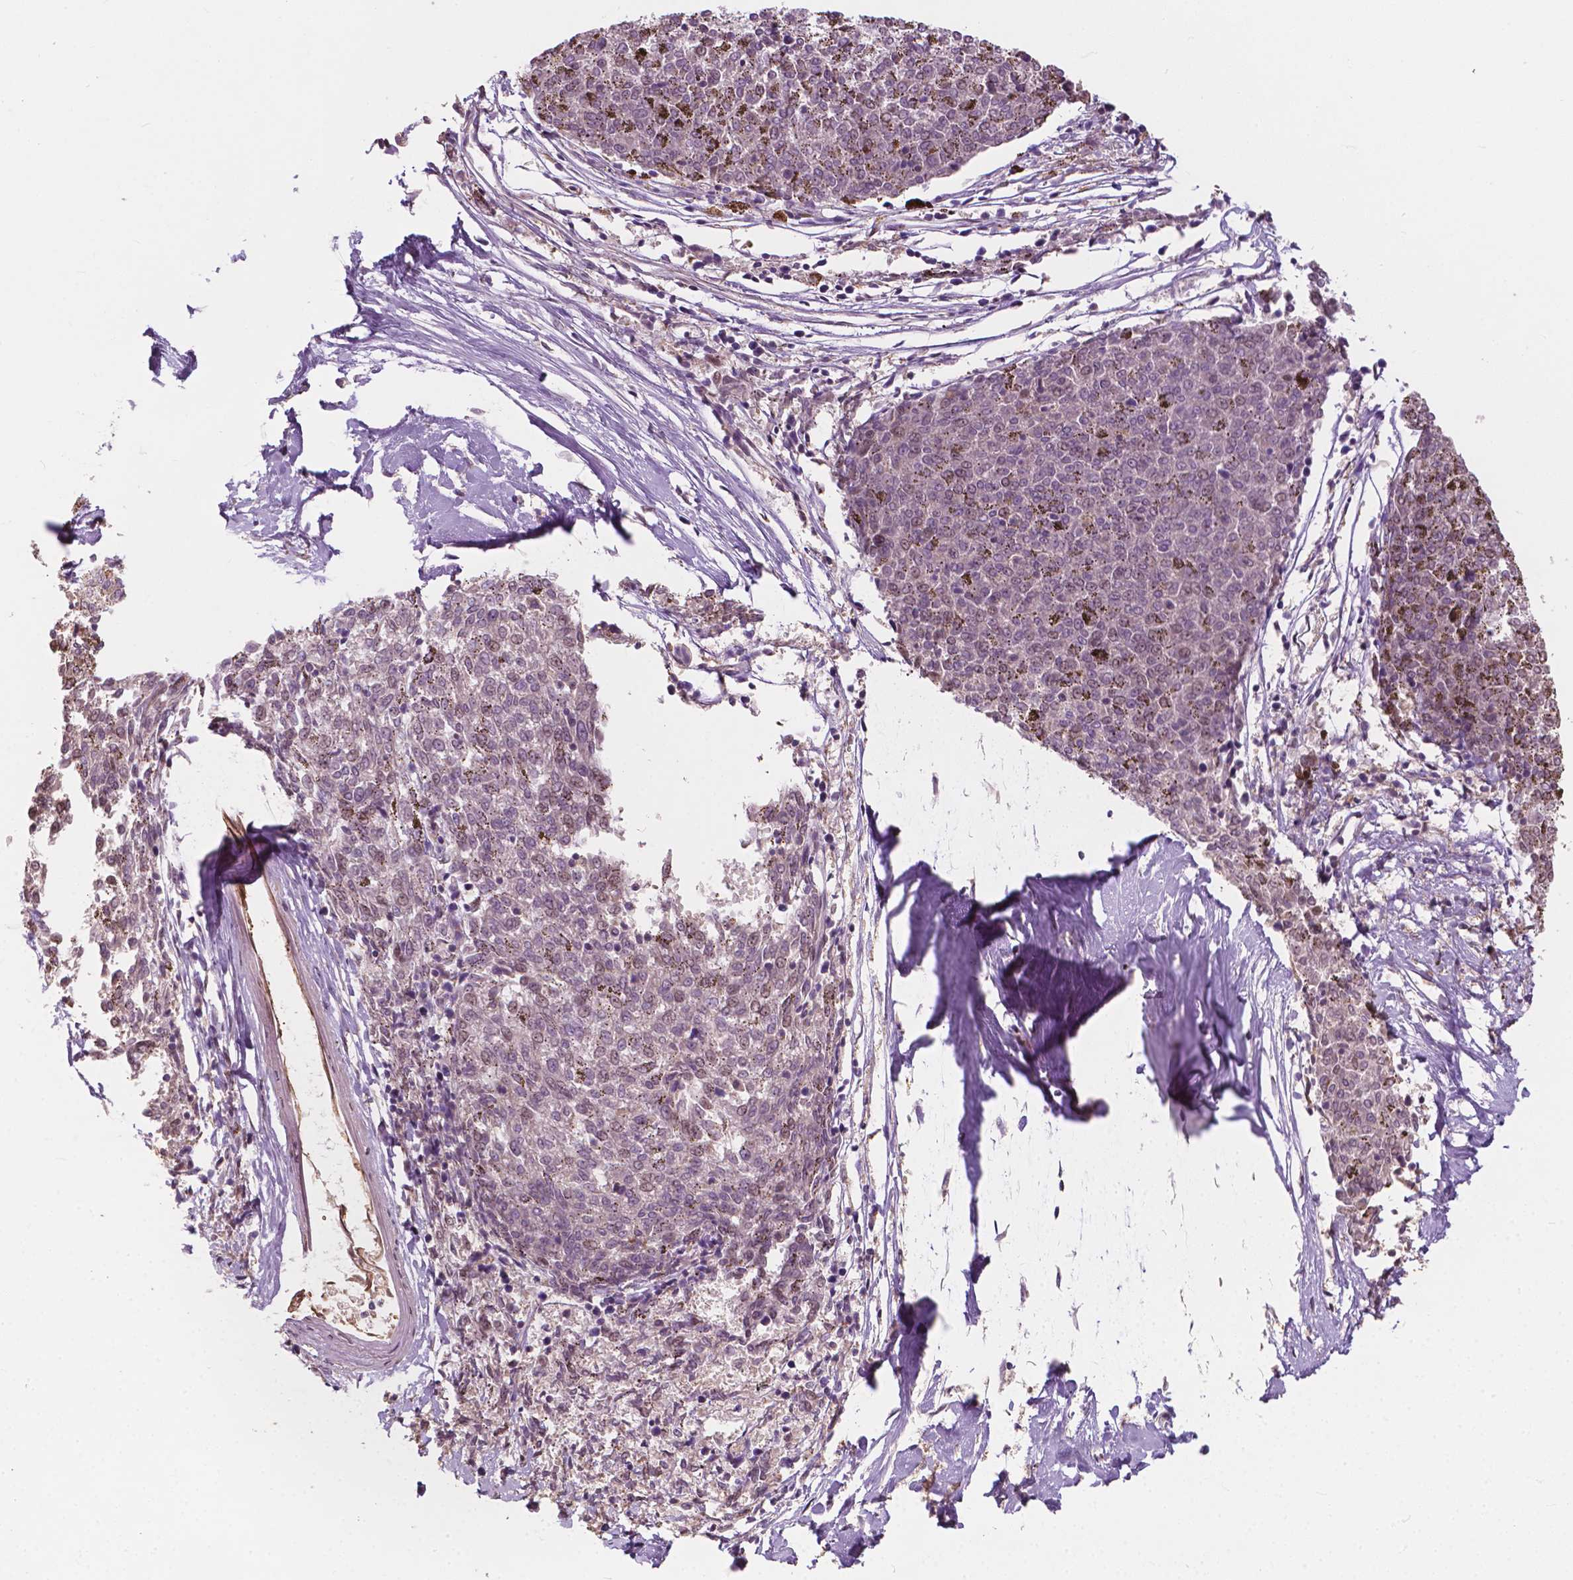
{"staining": {"intensity": "negative", "quantity": "none", "location": "none"}, "tissue": "melanoma", "cell_type": "Tumor cells", "image_type": "cancer", "snomed": [{"axis": "morphology", "description": "Malignant melanoma, NOS"}, {"axis": "topography", "description": "Skin"}], "caption": "Human melanoma stained for a protein using IHC exhibits no staining in tumor cells.", "gene": "G3BP1", "patient": {"sex": "female", "age": 72}}